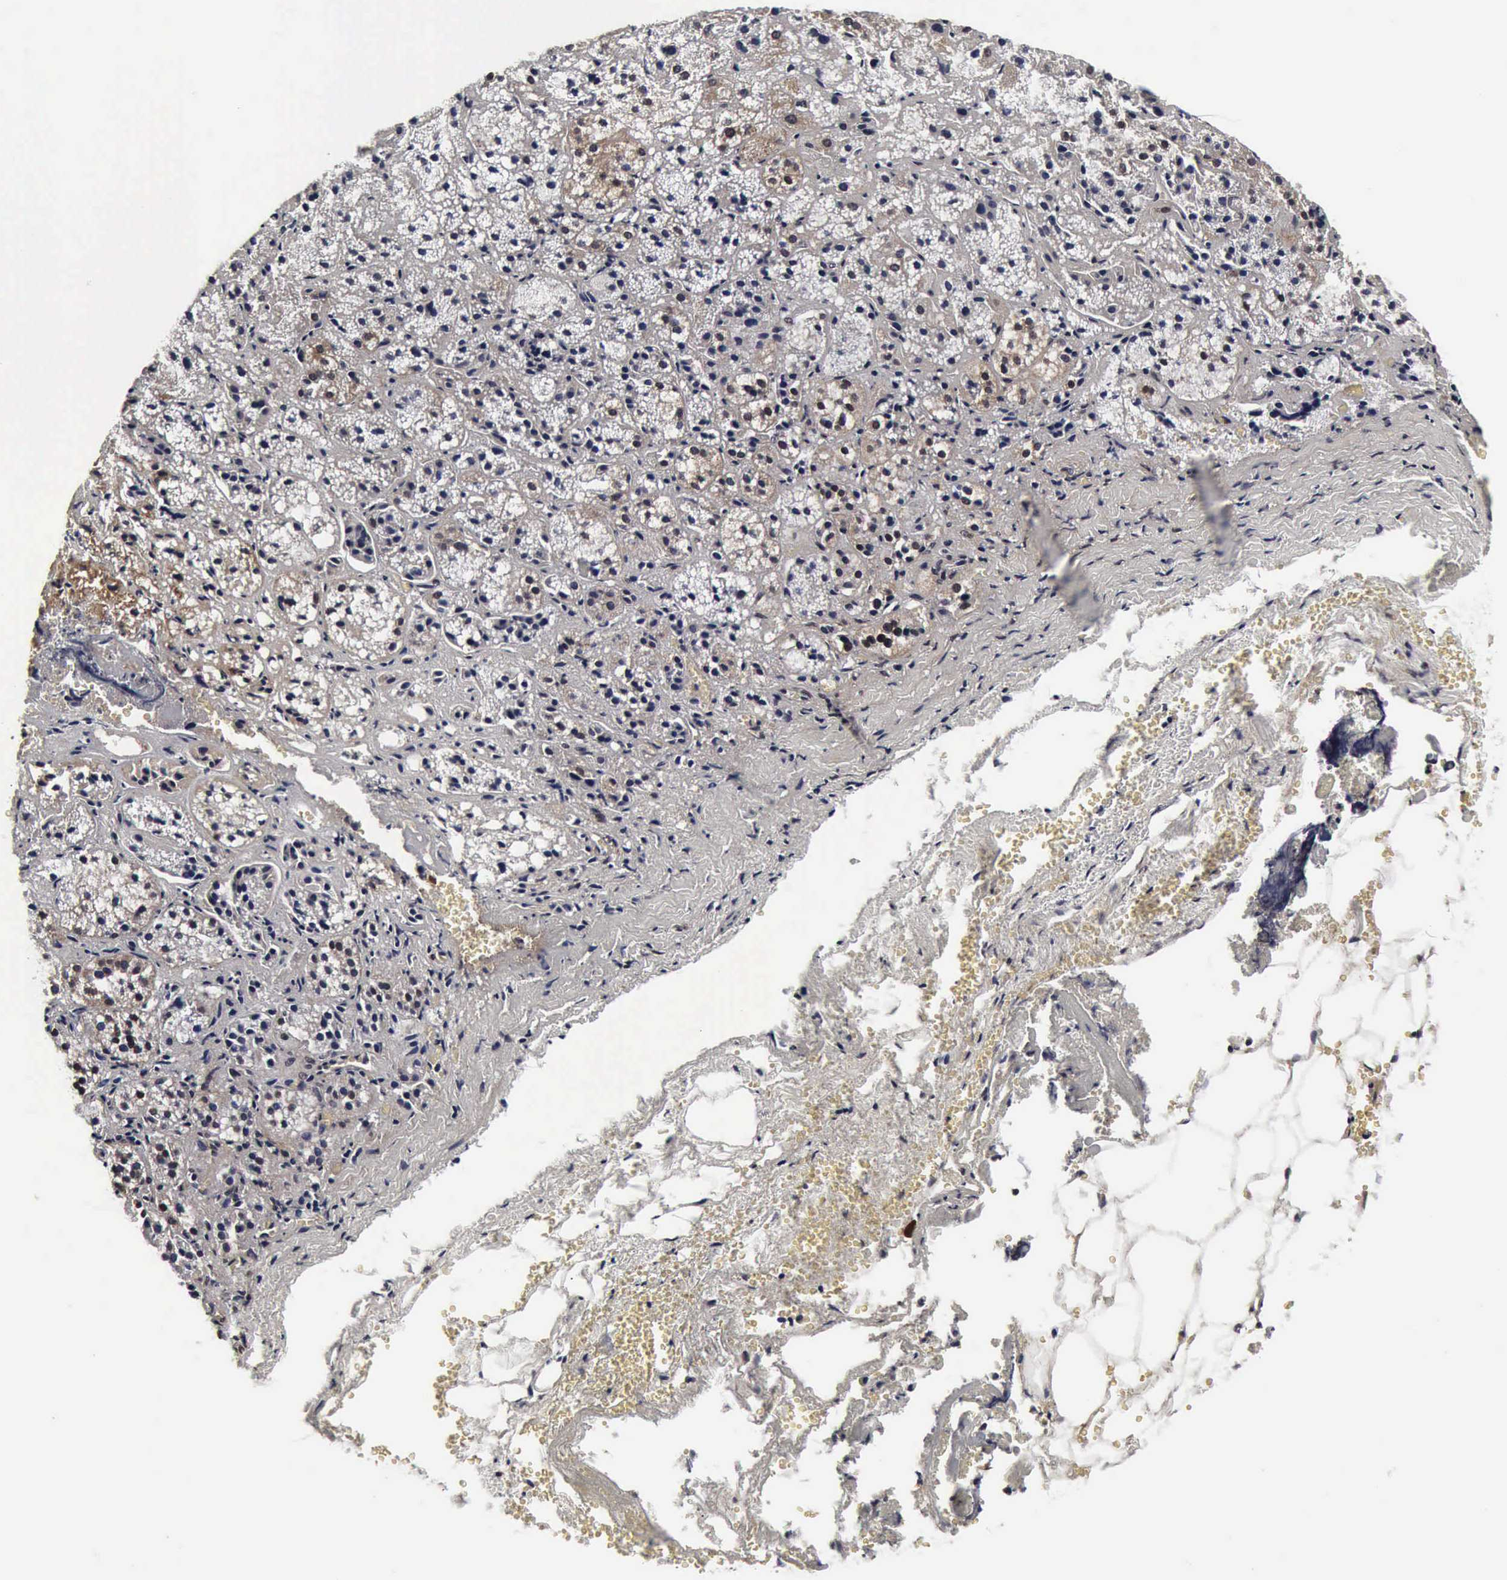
{"staining": {"intensity": "weak", "quantity": "<25%", "location": "none"}, "tissue": "adrenal gland", "cell_type": "Glandular cells", "image_type": "normal", "snomed": [{"axis": "morphology", "description": "Normal tissue, NOS"}, {"axis": "topography", "description": "Adrenal gland"}], "caption": "IHC photomicrograph of benign adrenal gland: human adrenal gland stained with DAB demonstrates no significant protein expression in glandular cells.", "gene": "UBC", "patient": {"sex": "female", "age": 71}}